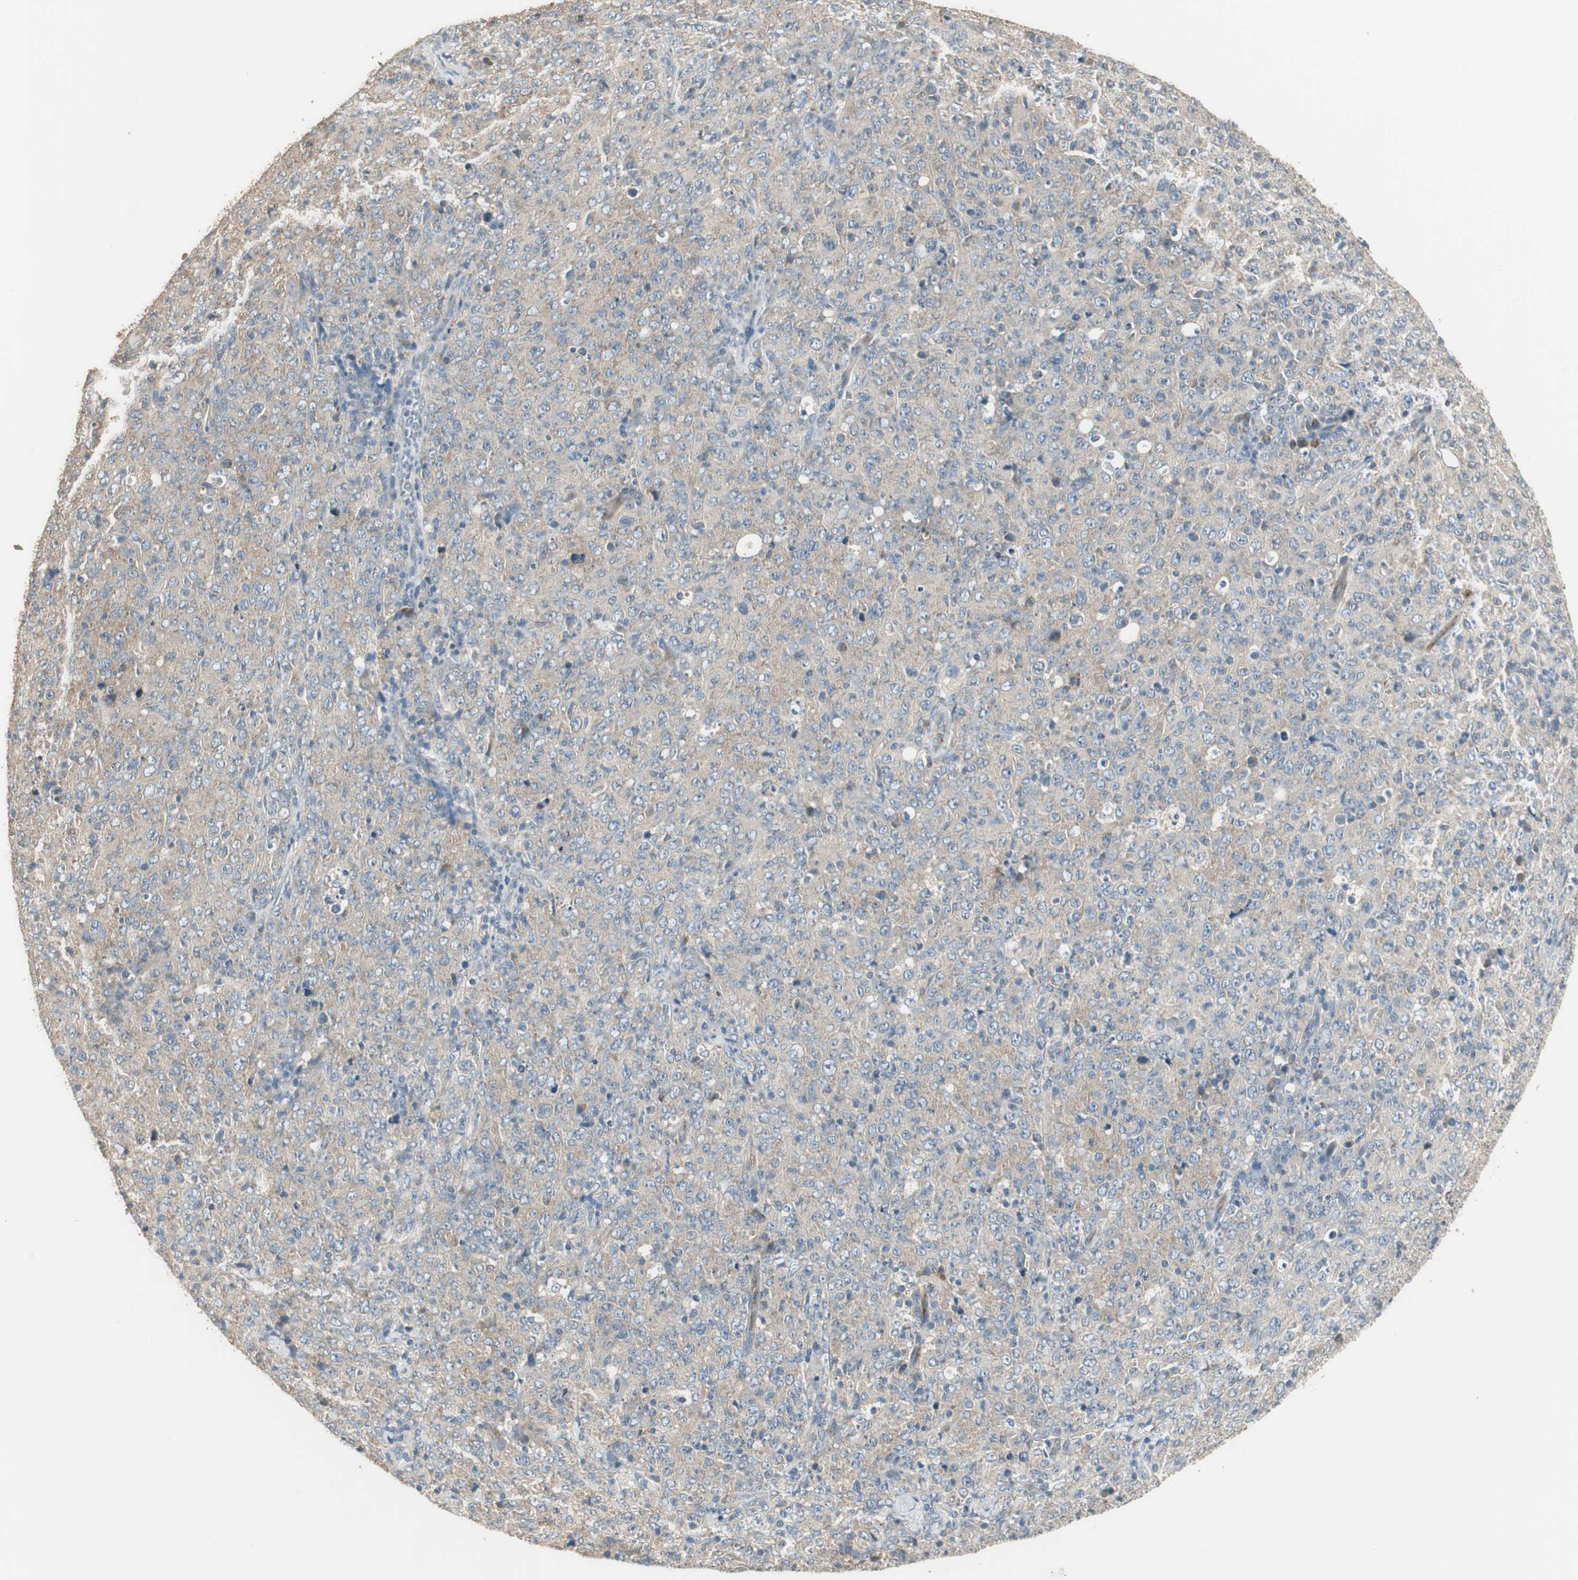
{"staining": {"intensity": "weak", "quantity": ">75%", "location": "cytoplasmic/membranous"}, "tissue": "lymphoma", "cell_type": "Tumor cells", "image_type": "cancer", "snomed": [{"axis": "morphology", "description": "Malignant lymphoma, non-Hodgkin's type, High grade"}, {"axis": "topography", "description": "Tonsil"}], "caption": "IHC micrograph of neoplastic tissue: malignant lymphoma, non-Hodgkin's type (high-grade) stained using IHC demonstrates low levels of weak protein expression localized specifically in the cytoplasmic/membranous of tumor cells, appearing as a cytoplasmic/membranous brown color.", "gene": "MSTO1", "patient": {"sex": "female", "age": 36}}